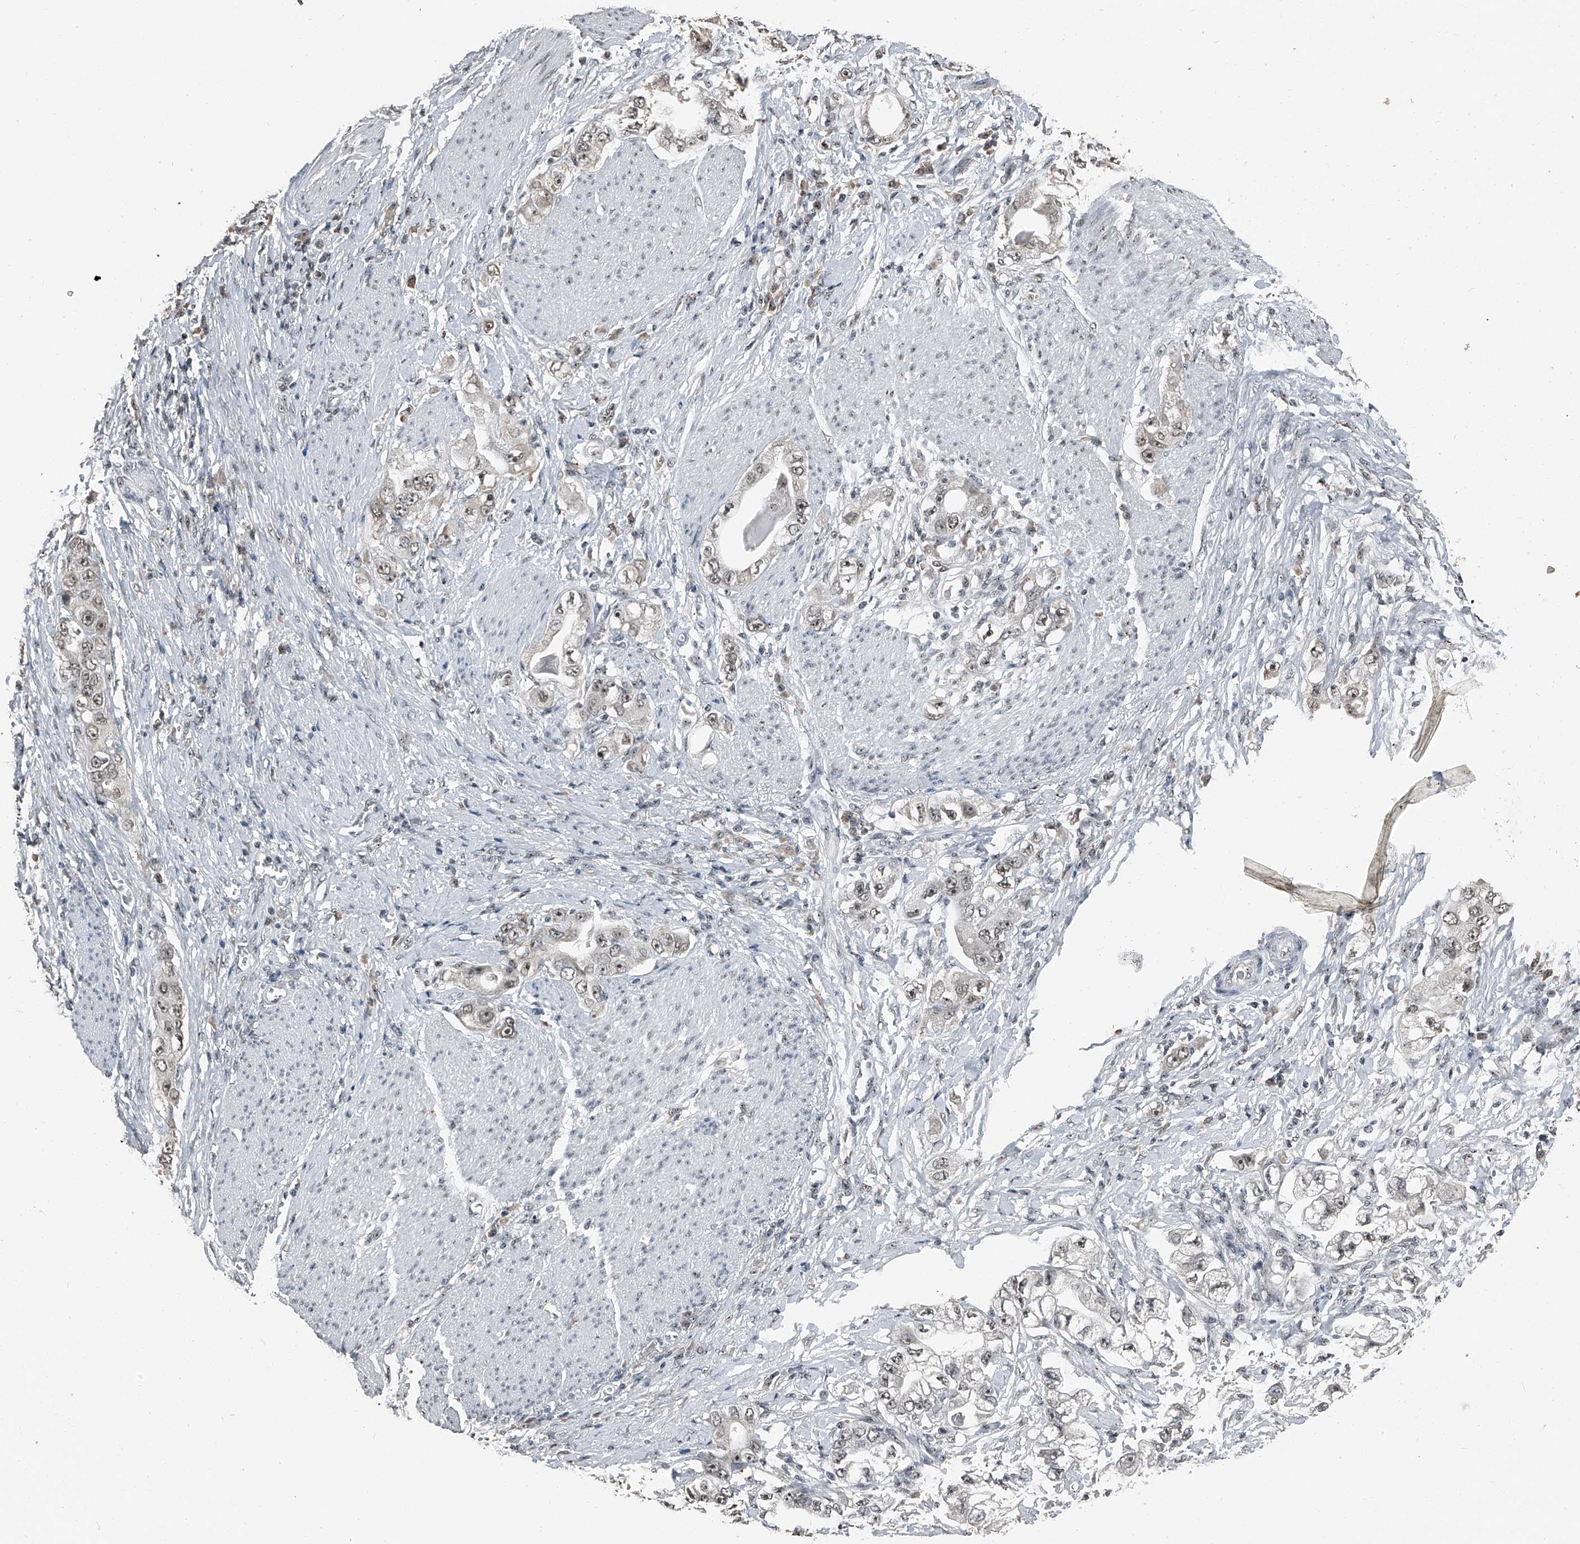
{"staining": {"intensity": "weak", "quantity": ">75%", "location": "nuclear"}, "tissue": "stomach cancer", "cell_type": "Tumor cells", "image_type": "cancer", "snomed": [{"axis": "morphology", "description": "Adenocarcinoma, NOS"}, {"axis": "topography", "description": "Stomach, lower"}], "caption": "Stomach adenocarcinoma stained with IHC displays weak nuclear staining in approximately >75% of tumor cells. The staining was performed using DAB (3,3'-diaminobenzidine), with brown indicating positive protein expression. Nuclei are stained blue with hematoxylin.", "gene": "TCOF1", "patient": {"sex": "female", "age": 93}}